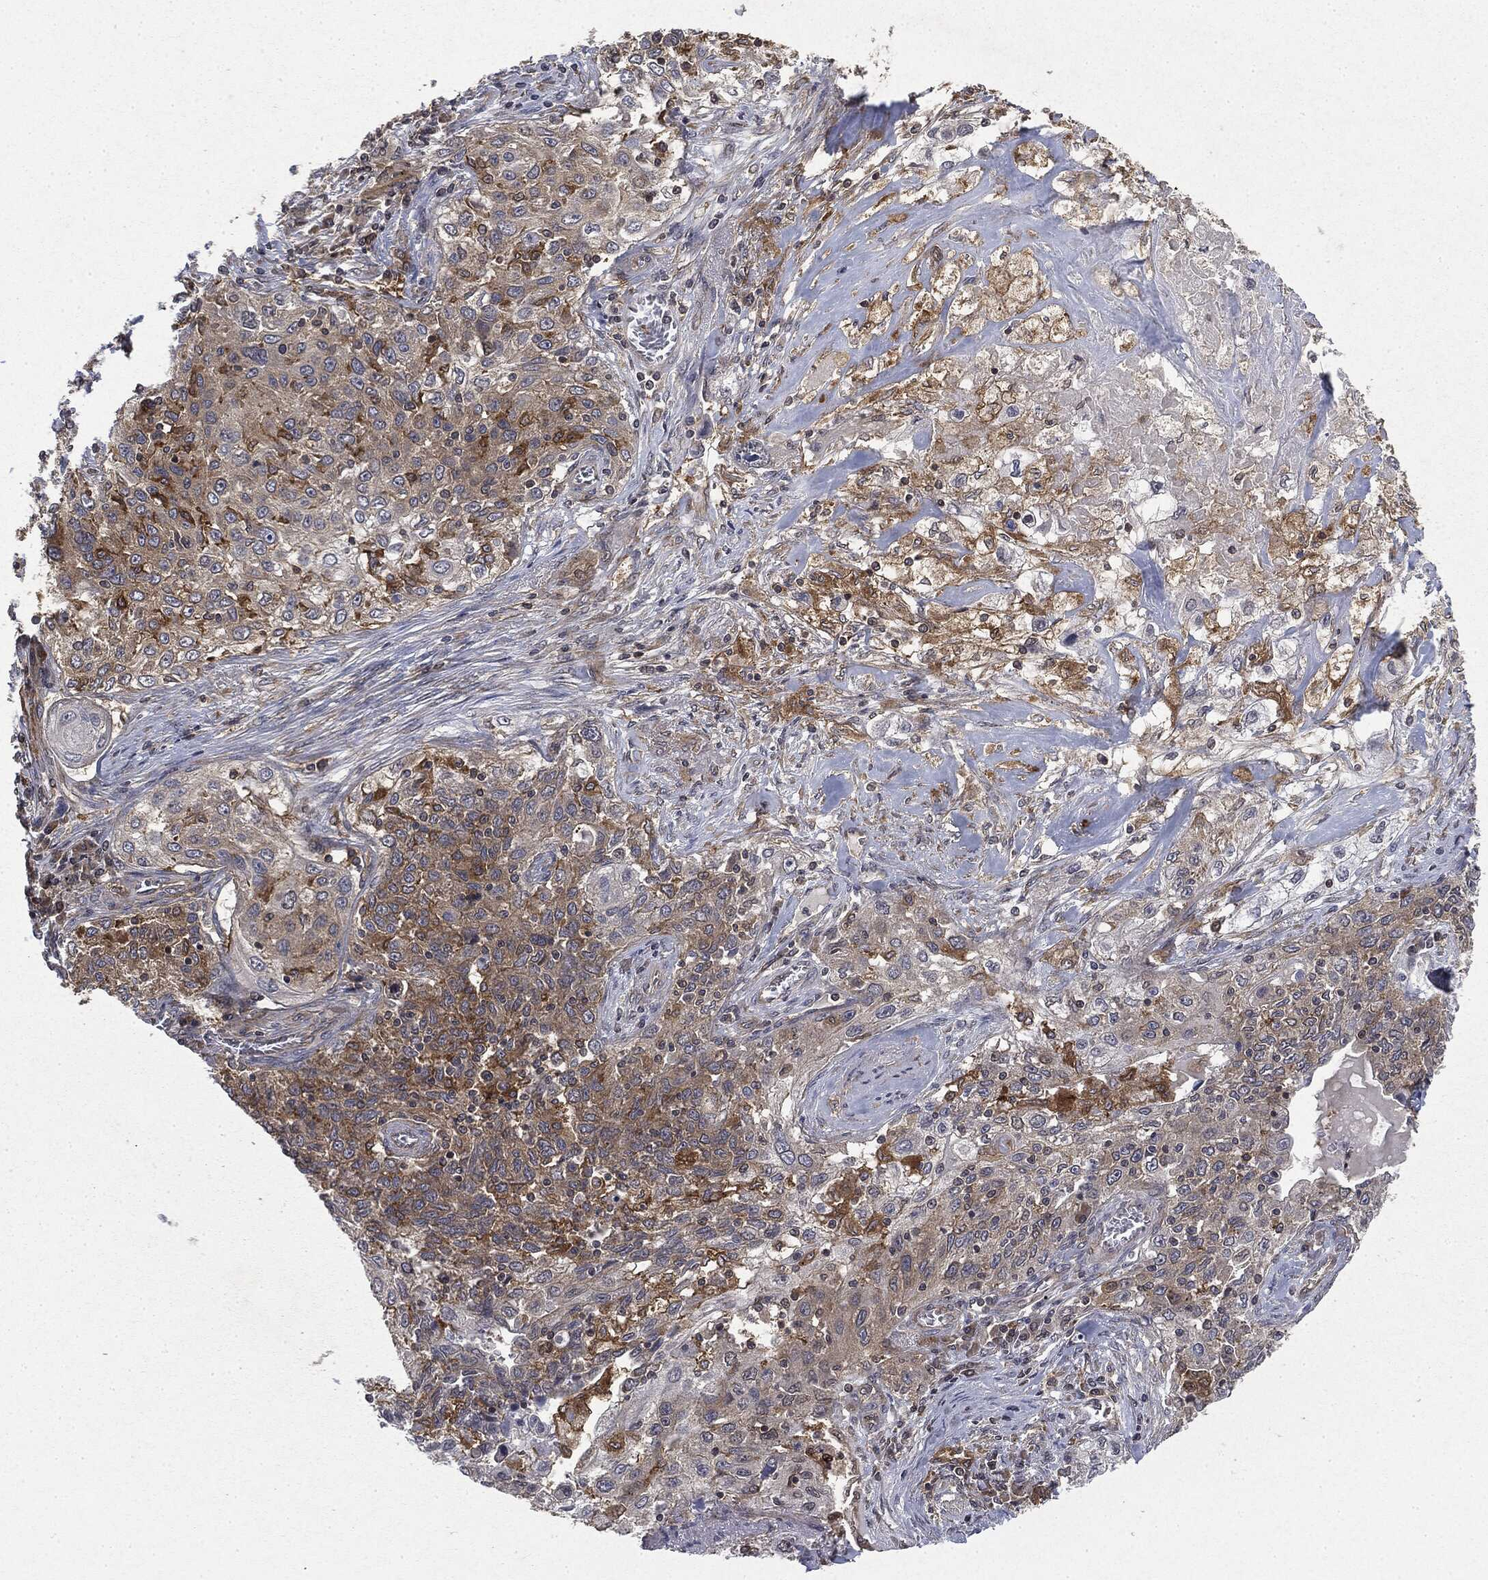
{"staining": {"intensity": "moderate", "quantity": "<25%", "location": "cytoplasmic/membranous"}, "tissue": "lung cancer", "cell_type": "Tumor cells", "image_type": "cancer", "snomed": [{"axis": "morphology", "description": "Squamous cell carcinoma, NOS"}, {"axis": "topography", "description": "Lung"}], "caption": "Moderate cytoplasmic/membranous protein staining is seen in approximately <25% of tumor cells in lung cancer (squamous cell carcinoma).", "gene": "SNX5", "patient": {"sex": "female", "age": 69}}